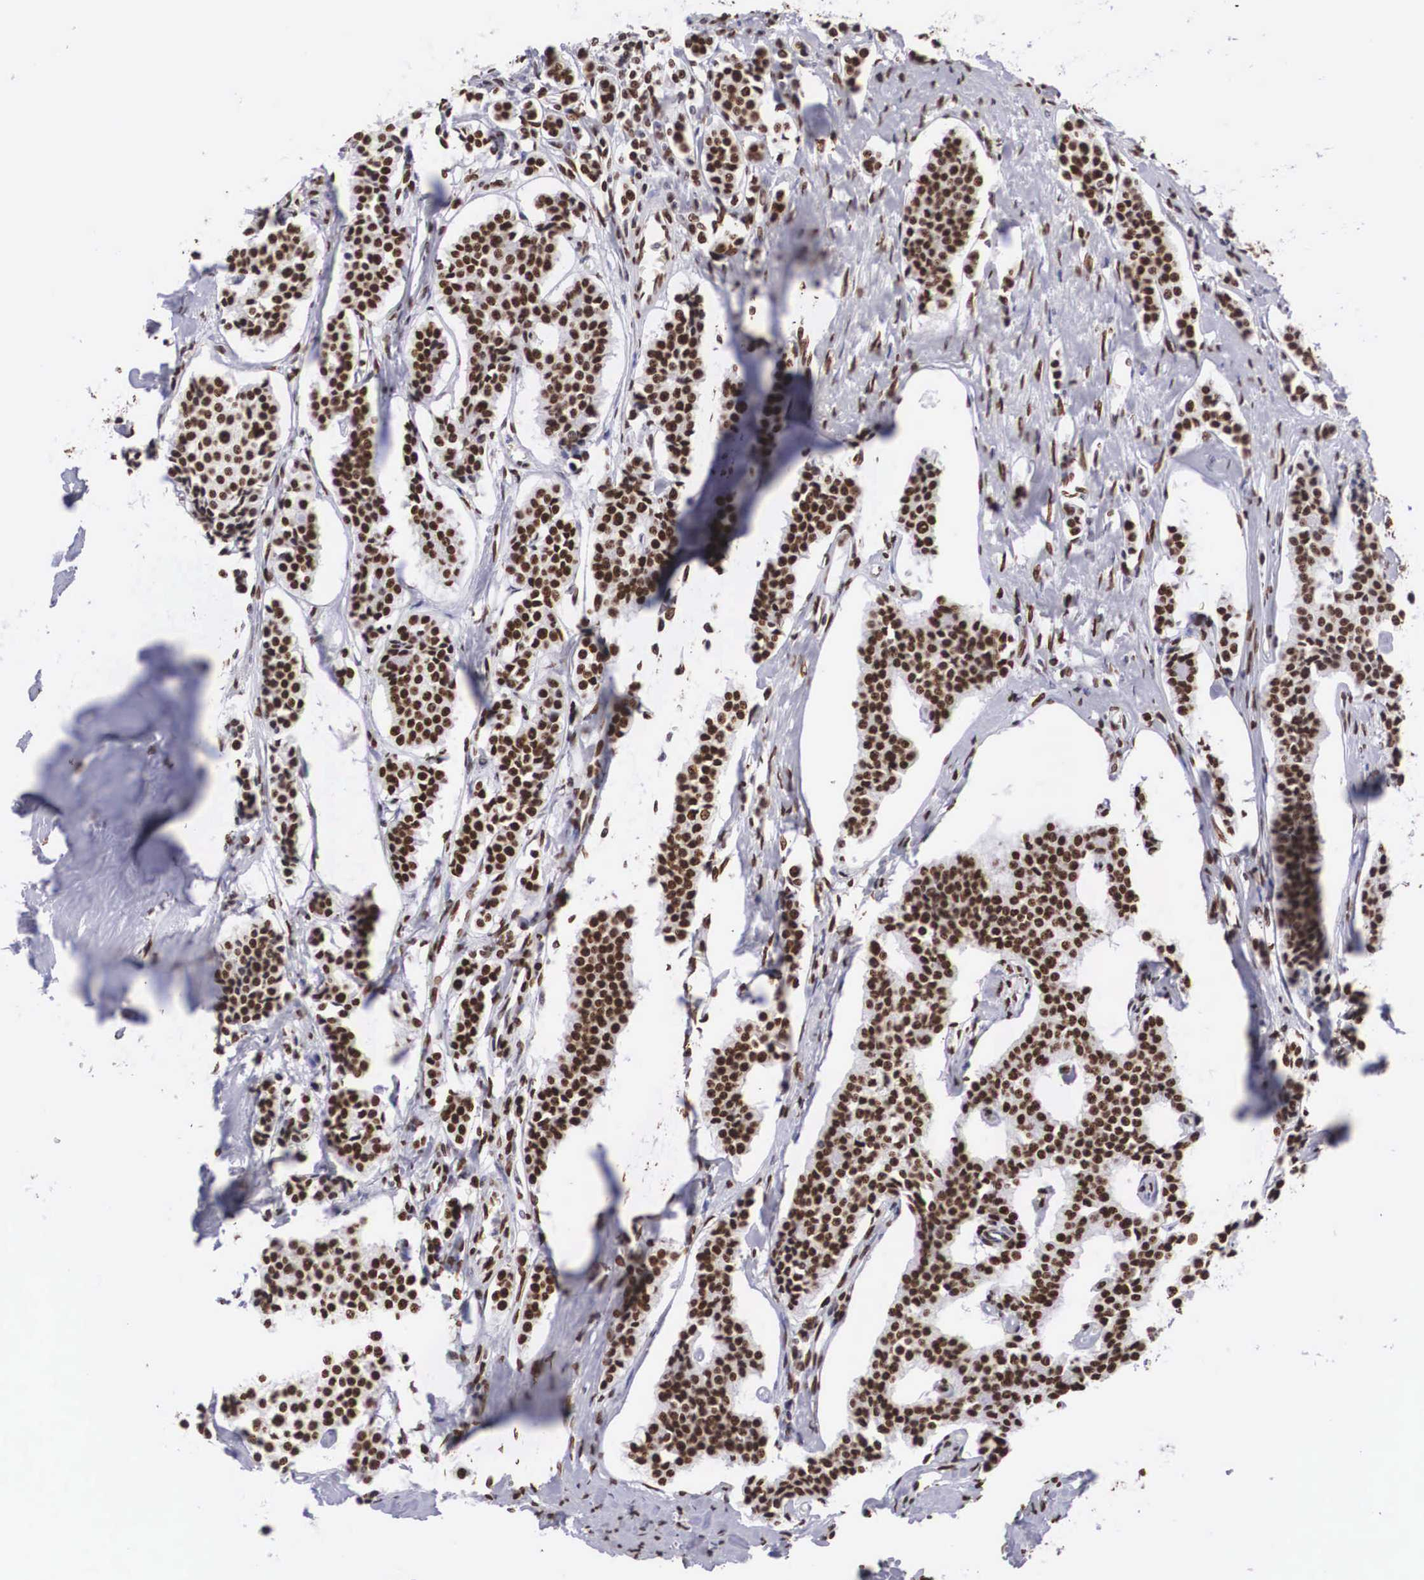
{"staining": {"intensity": "strong", "quantity": ">75%", "location": "nuclear"}, "tissue": "carcinoid", "cell_type": "Tumor cells", "image_type": "cancer", "snomed": [{"axis": "morphology", "description": "Carcinoid, malignant, NOS"}, {"axis": "topography", "description": "Small intestine"}], "caption": "Immunohistochemistry (IHC) photomicrograph of carcinoid (malignant) stained for a protein (brown), which exhibits high levels of strong nuclear staining in about >75% of tumor cells.", "gene": "MECP2", "patient": {"sex": "male", "age": 63}}